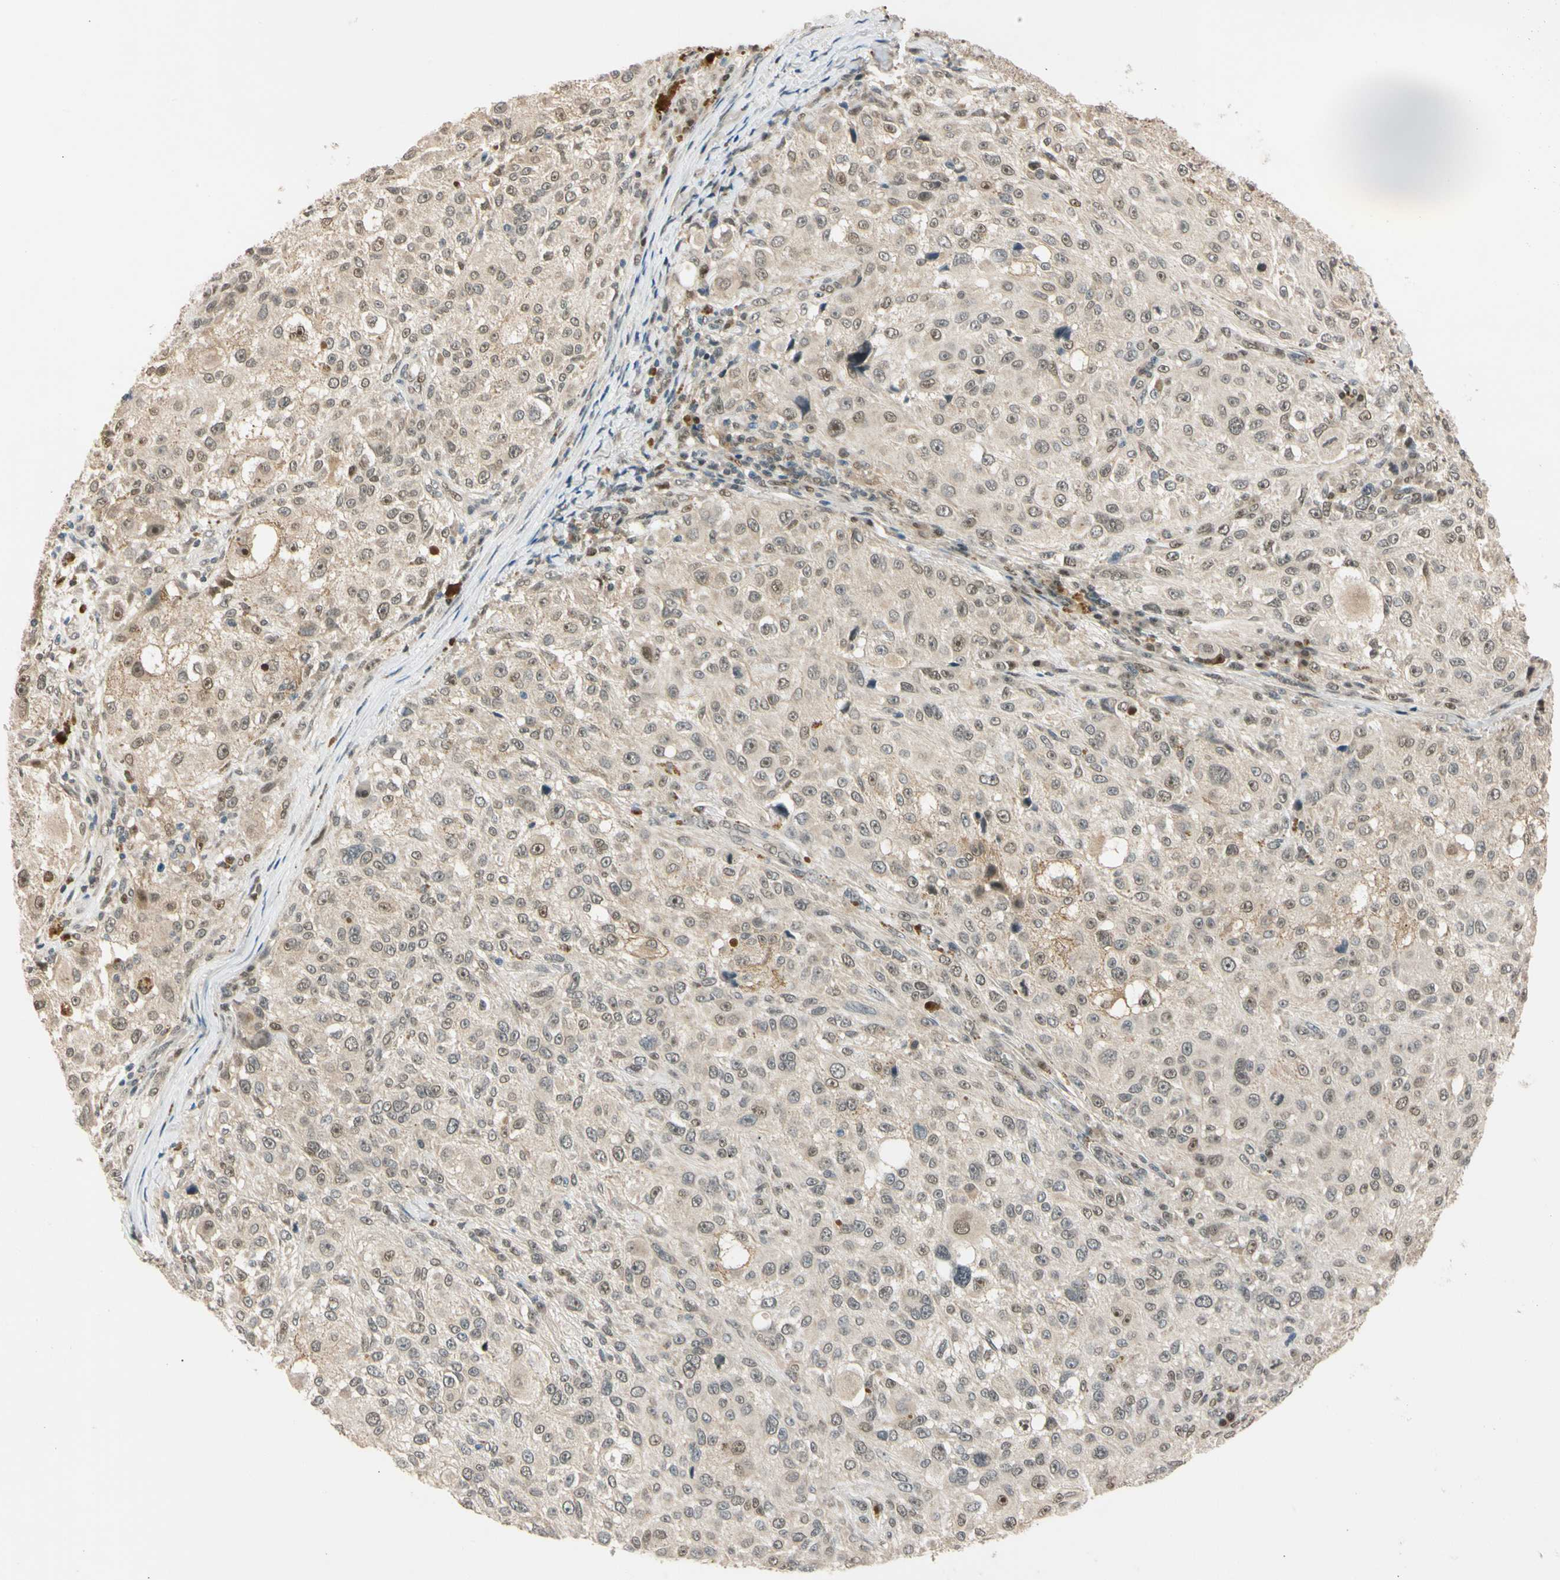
{"staining": {"intensity": "moderate", "quantity": ">75%", "location": "cytoplasmic/membranous,nuclear"}, "tissue": "melanoma", "cell_type": "Tumor cells", "image_type": "cancer", "snomed": [{"axis": "morphology", "description": "Necrosis, NOS"}, {"axis": "morphology", "description": "Malignant melanoma, NOS"}, {"axis": "topography", "description": "Skin"}], "caption": "Immunohistochemistry (IHC) staining of melanoma, which exhibits medium levels of moderate cytoplasmic/membranous and nuclear expression in about >75% of tumor cells indicating moderate cytoplasmic/membranous and nuclear protein positivity. The staining was performed using DAB (3,3'-diaminobenzidine) (brown) for protein detection and nuclei were counterstained in hematoxylin (blue).", "gene": "RIOX2", "patient": {"sex": "female", "age": 87}}